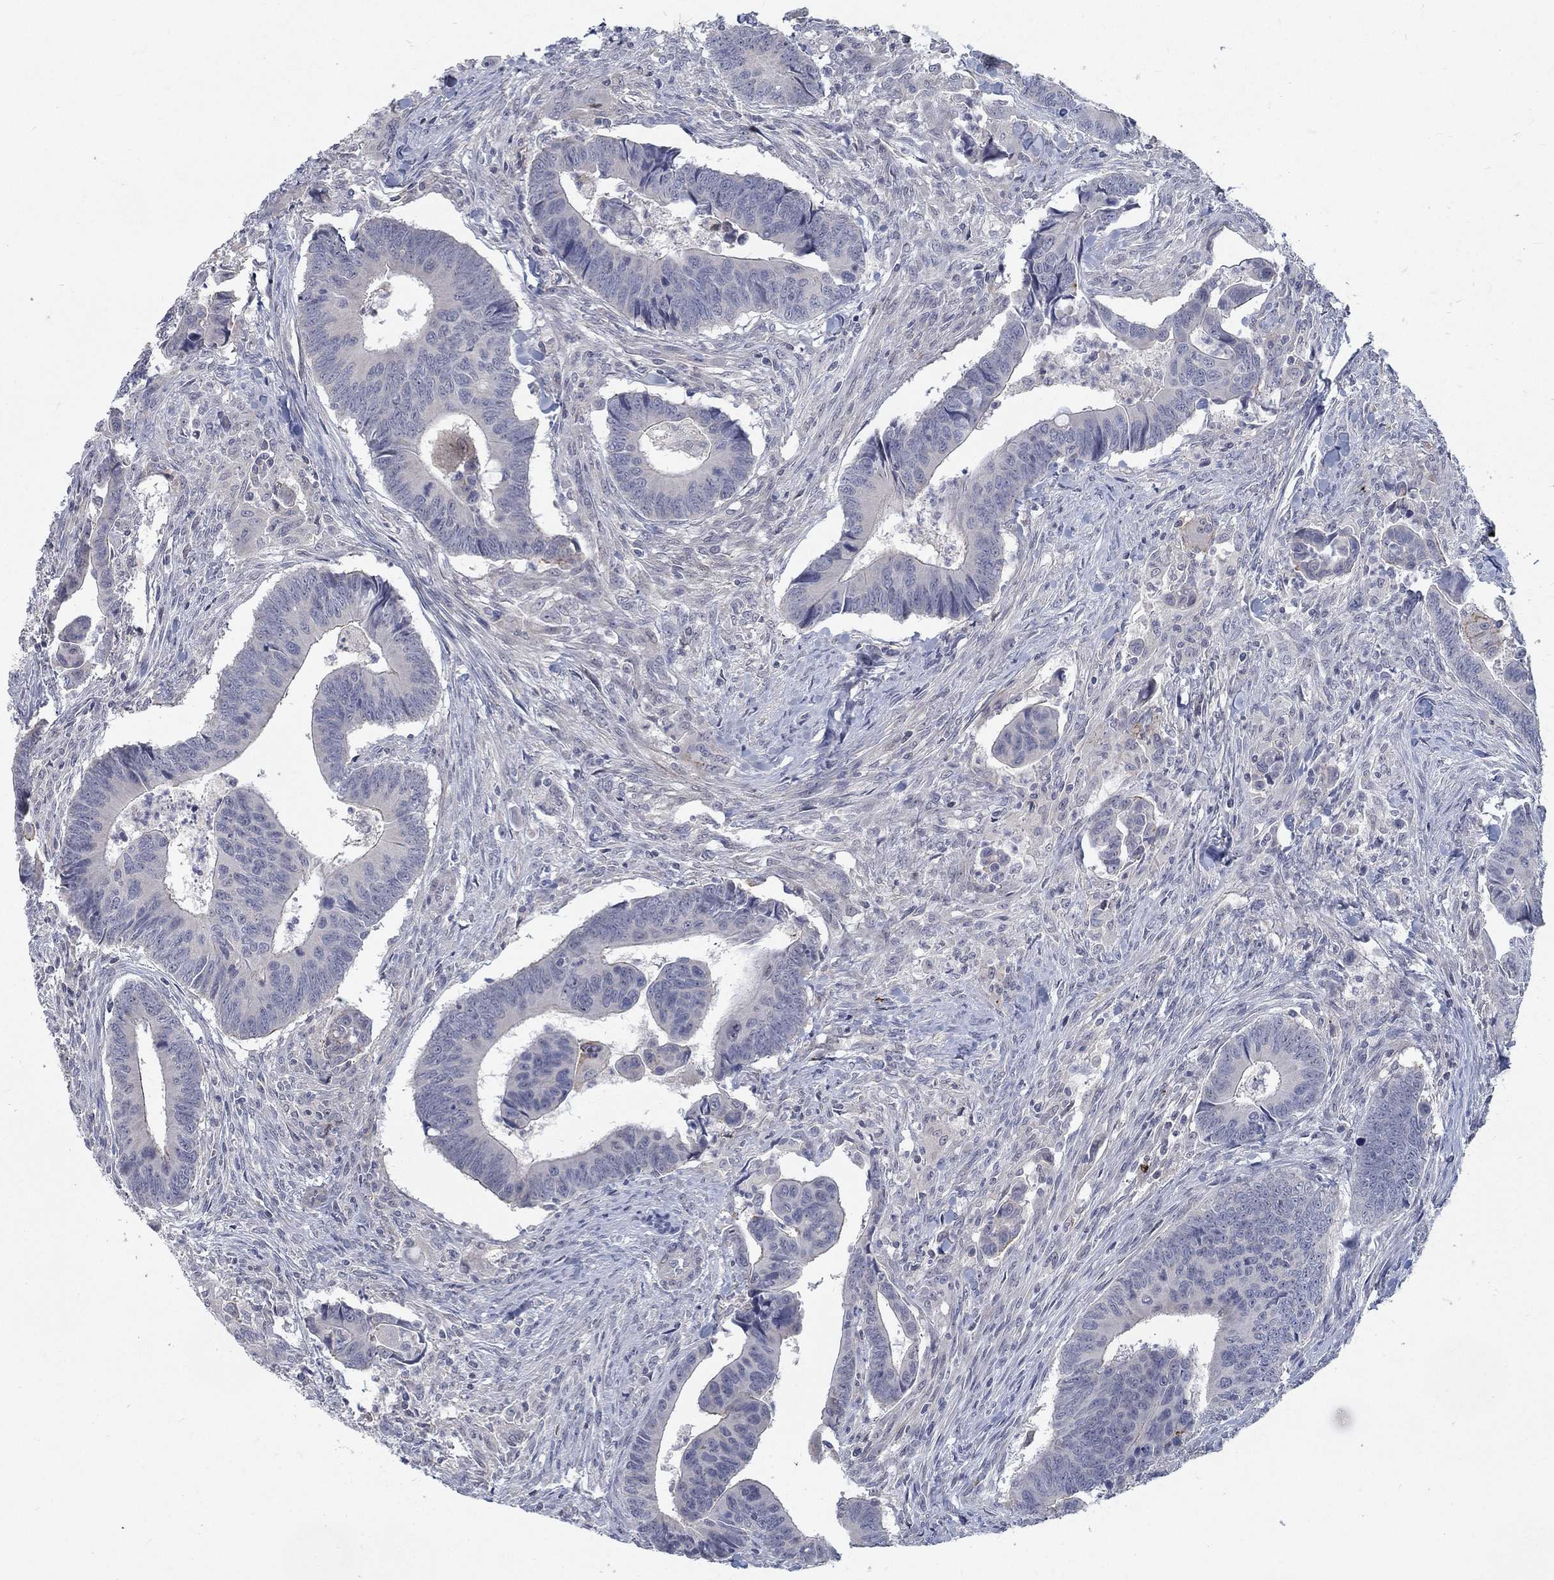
{"staining": {"intensity": "negative", "quantity": "none", "location": "none"}, "tissue": "colorectal cancer", "cell_type": "Tumor cells", "image_type": "cancer", "snomed": [{"axis": "morphology", "description": "Adenocarcinoma, NOS"}, {"axis": "topography", "description": "Rectum"}], "caption": "There is no significant expression in tumor cells of colorectal cancer. (DAB (3,3'-diaminobenzidine) IHC with hematoxylin counter stain).", "gene": "MTSS2", "patient": {"sex": "male", "age": 67}}